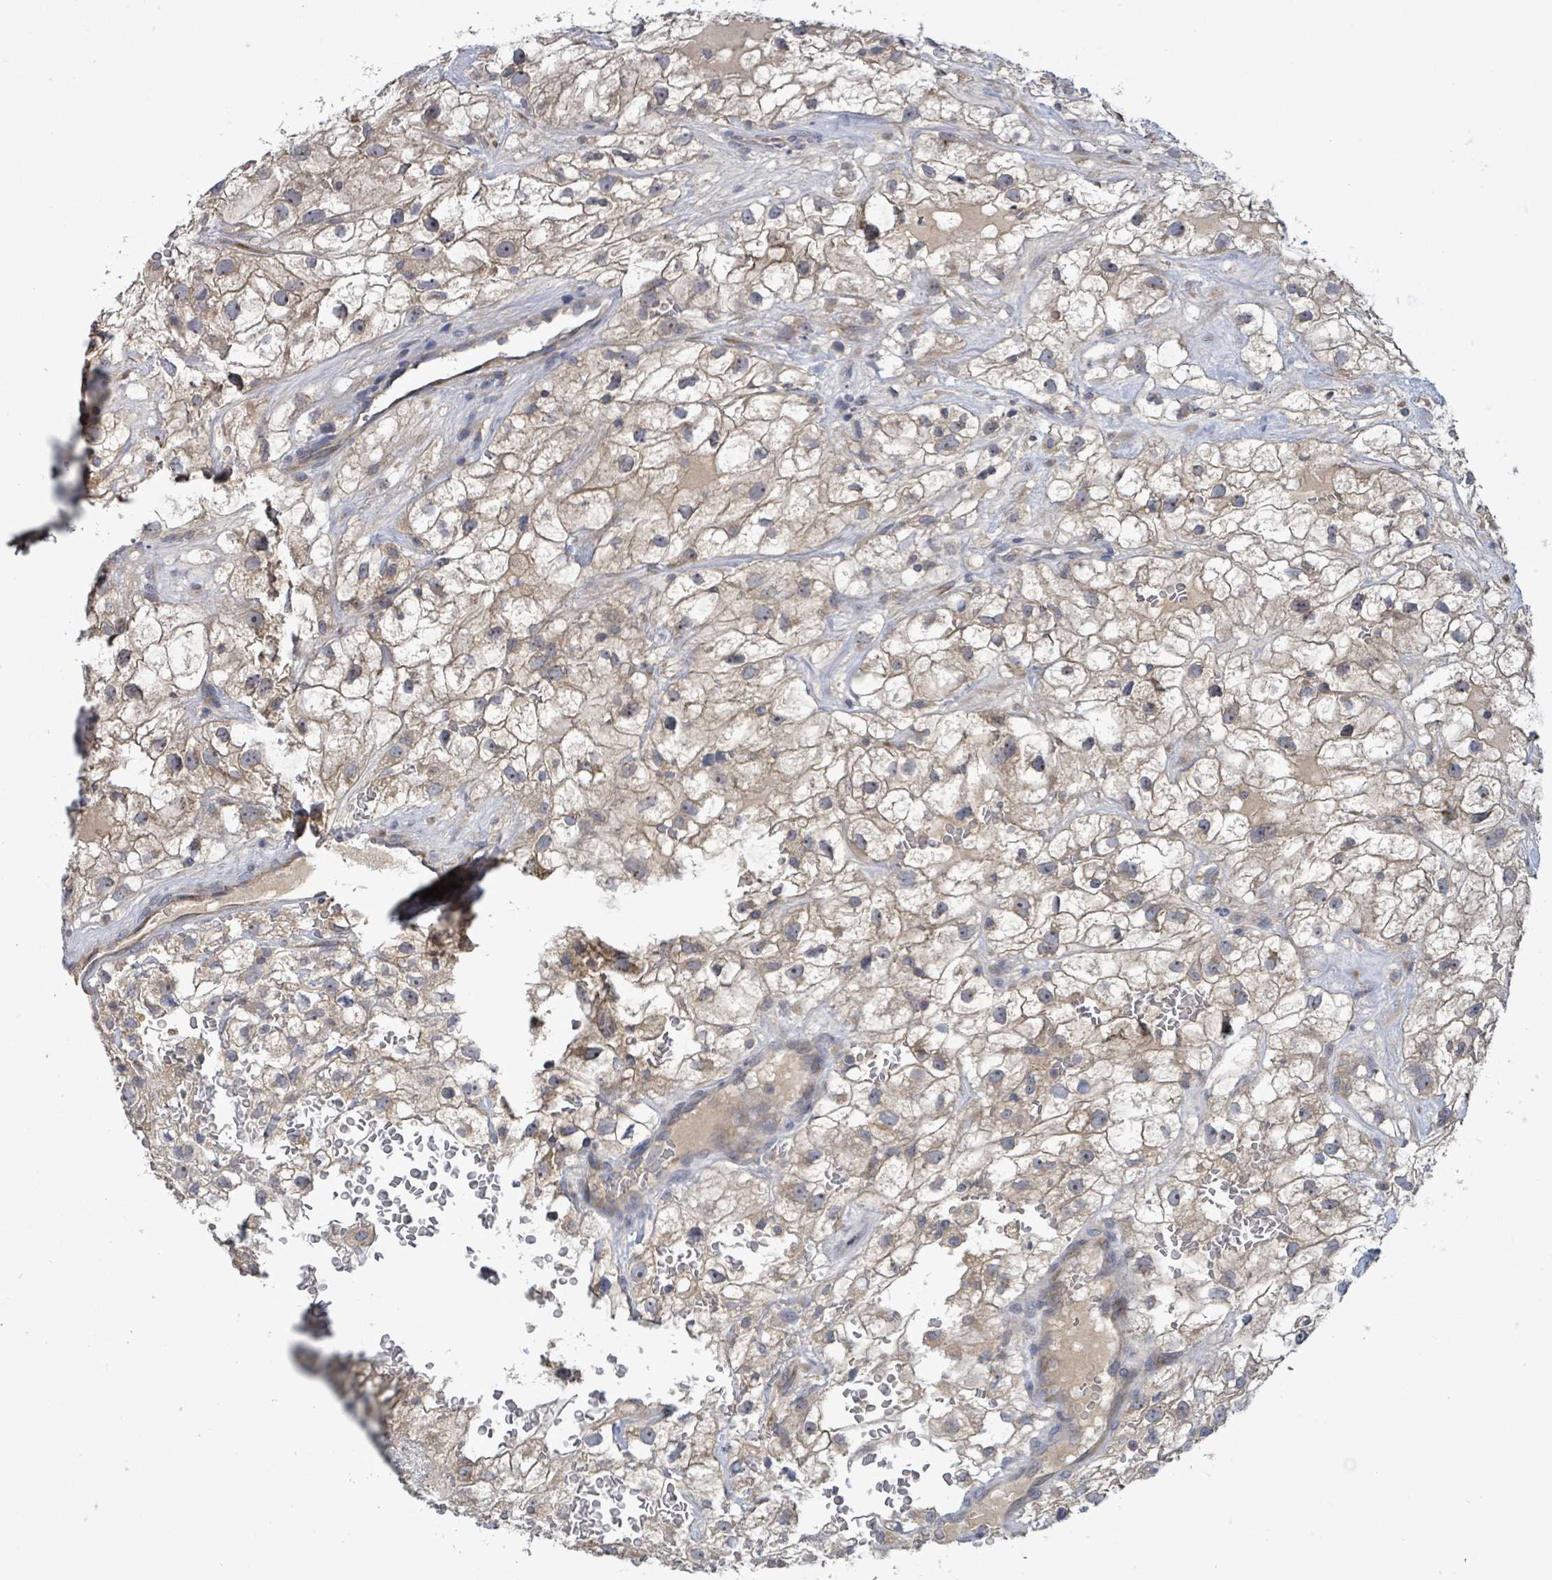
{"staining": {"intensity": "weak", "quantity": "25%-75%", "location": "cytoplasmic/membranous"}, "tissue": "renal cancer", "cell_type": "Tumor cells", "image_type": "cancer", "snomed": [{"axis": "morphology", "description": "Adenocarcinoma, NOS"}, {"axis": "topography", "description": "Kidney"}], "caption": "Immunohistochemistry (IHC) image of neoplastic tissue: renal cancer stained using immunohistochemistry shows low levels of weak protein expression localized specifically in the cytoplasmic/membranous of tumor cells, appearing as a cytoplasmic/membranous brown color.", "gene": "SERPINE3", "patient": {"sex": "male", "age": 59}}